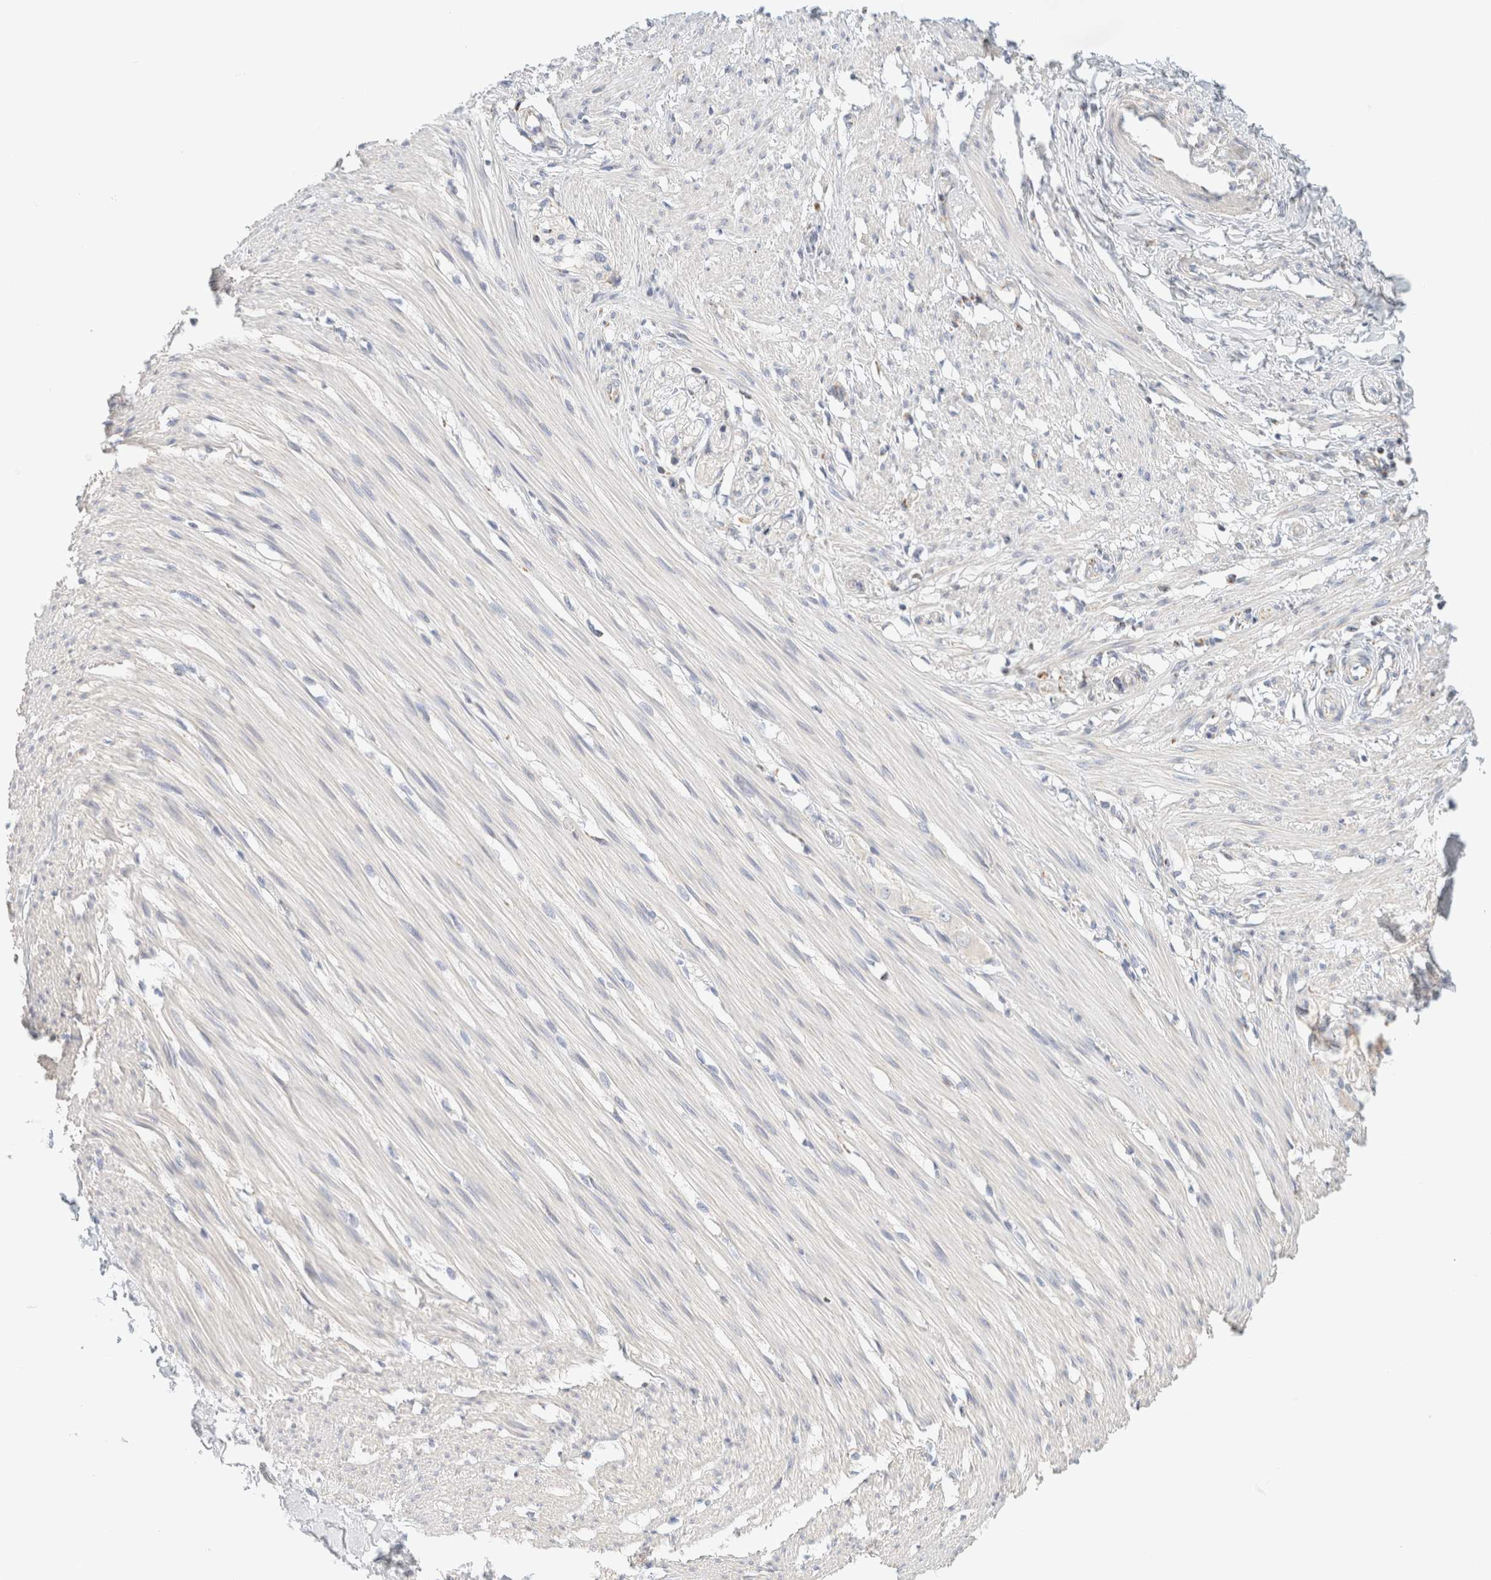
{"staining": {"intensity": "negative", "quantity": "none", "location": "none"}, "tissue": "smooth muscle", "cell_type": "Smooth muscle cells", "image_type": "normal", "snomed": [{"axis": "morphology", "description": "Normal tissue, NOS"}, {"axis": "morphology", "description": "Adenocarcinoma, NOS"}, {"axis": "topography", "description": "Smooth muscle"}, {"axis": "topography", "description": "Colon"}], "caption": "The photomicrograph displays no staining of smooth muscle cells in normal smooth muscle.", "gene": "HDHD3", "patient": {"sex": "male", "age": 14}}